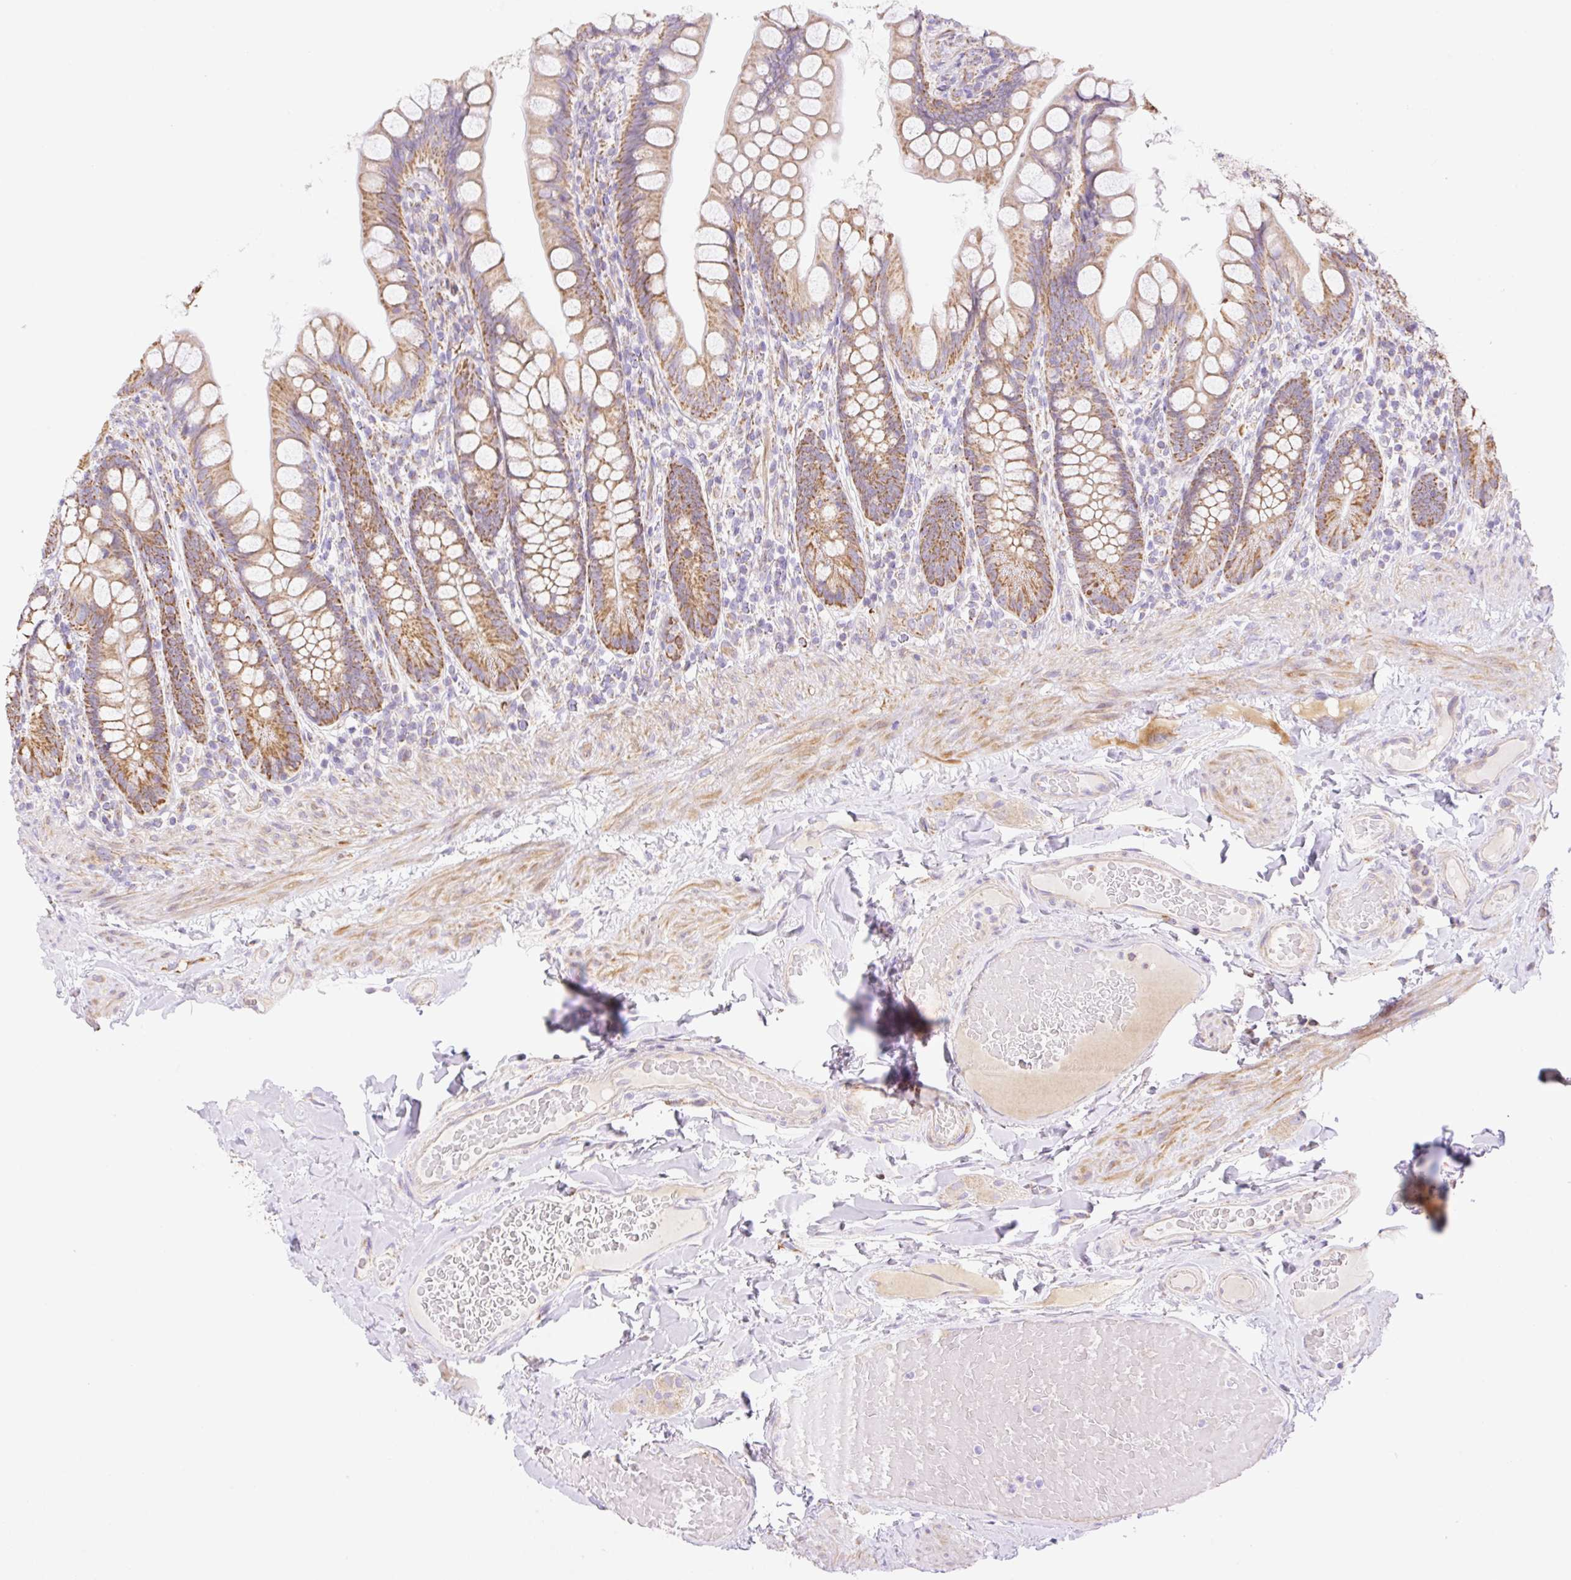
{"staining": {"intensity": "moderate", "quantity": ">75%", "location": "cytoplasmic/membranous"}, "tissue": "small intestine", "cell_type": "Glandular cells", "image_type": "normal", "snomed": [{"axis": "morphology", "description": "Normal tissue, NOS"}, {"axis": "topography", "description": "Small intestine"}], "caption": "This is an image of immunohistochemistry (IHC) staining of normal small intestine, which shows moderate expression in the cytoplasmic/membranous of glandular cells.", "gene": "ESAM", "patient": {"sex": "male", "age": 70}}